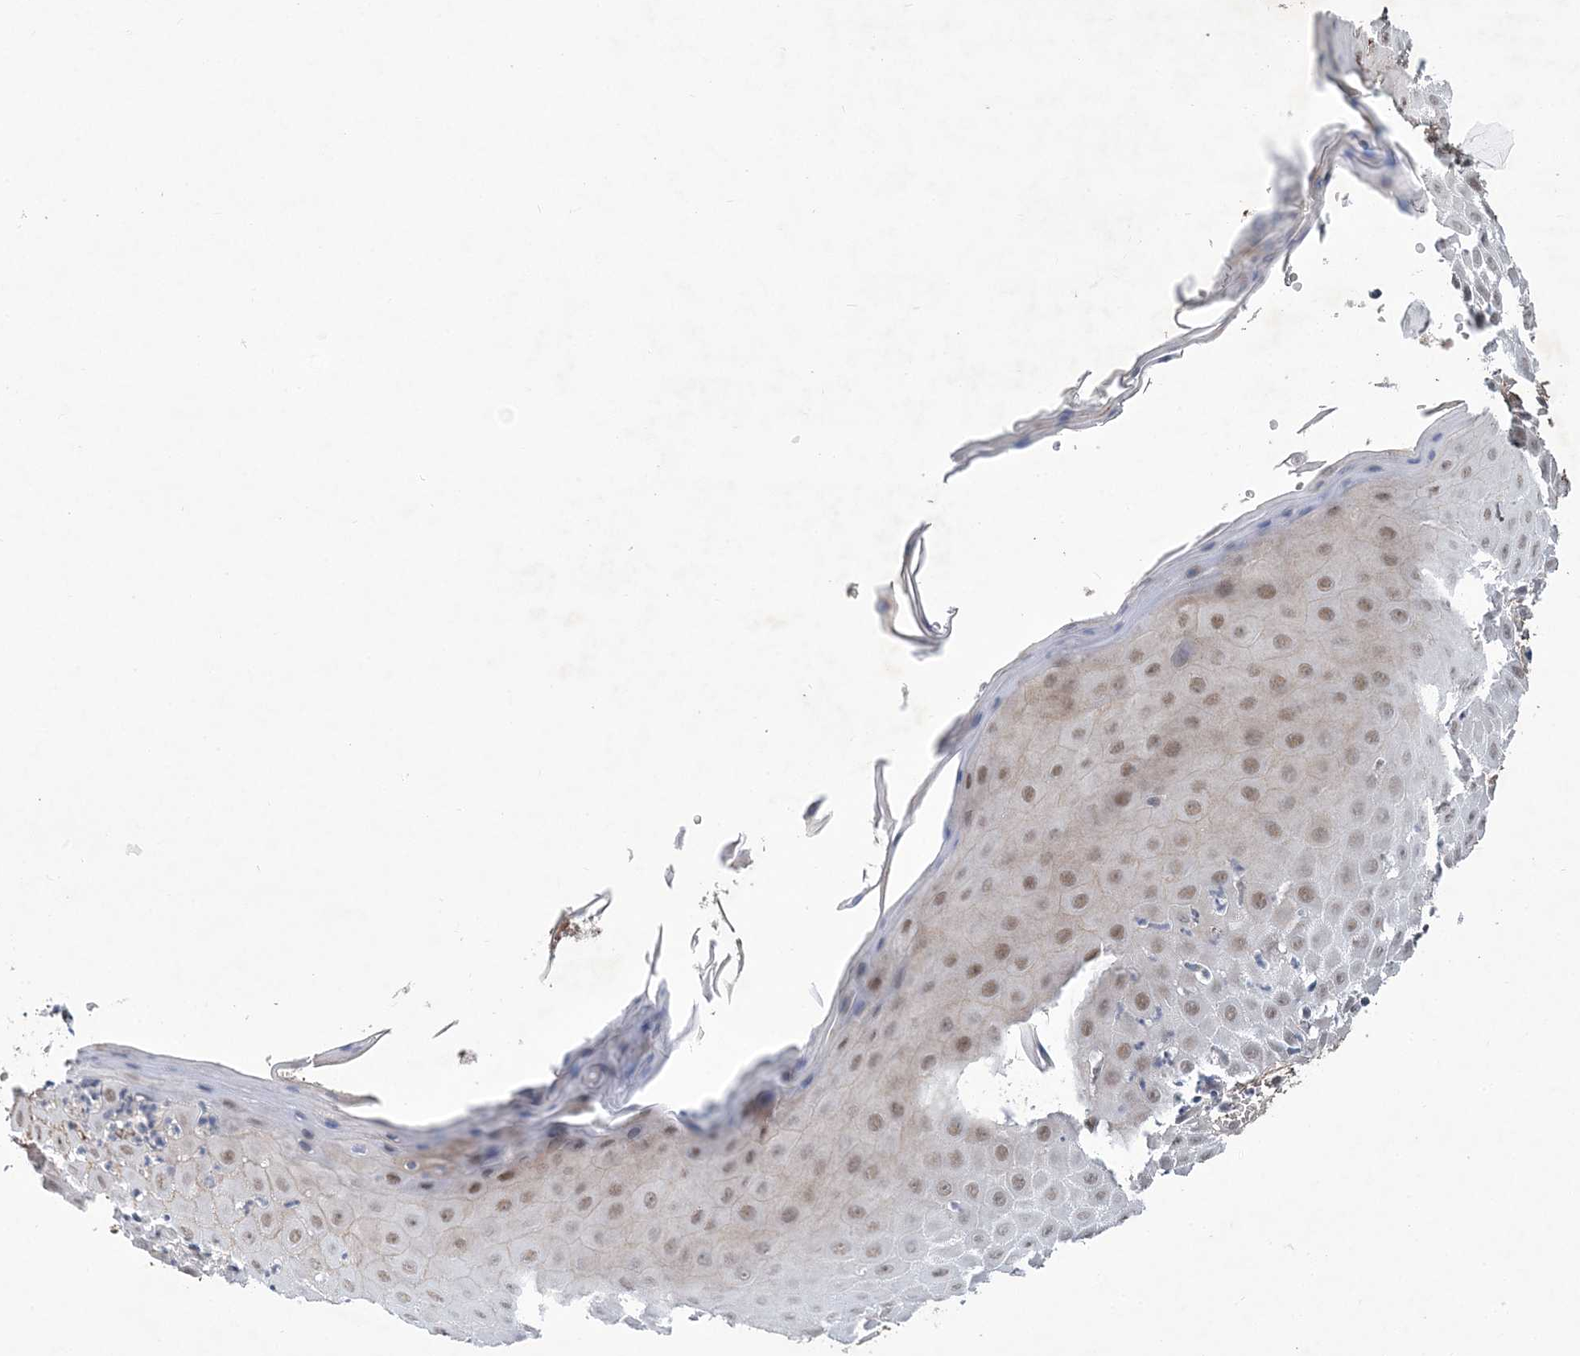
{"staining": {"intensity": "weak", "quantity": ">75%", "location": "nuclear"}, "tissue": "skin", "cell_type": "Epidermal cells", "image_type": "normal", "snomed": [{"axis": "morphology", "description": "Normal tissue, NOS"}, {"axis": "topography", "description": "Vulva"}], "caption": "This histopathology image demonstrates immunohistochemistry staining of benign skin, with low weak nuclear staining in approximately >75% of epidermal cells.", "gene": "FAM217A", "patient": {"sex": "female", "age": 68}}